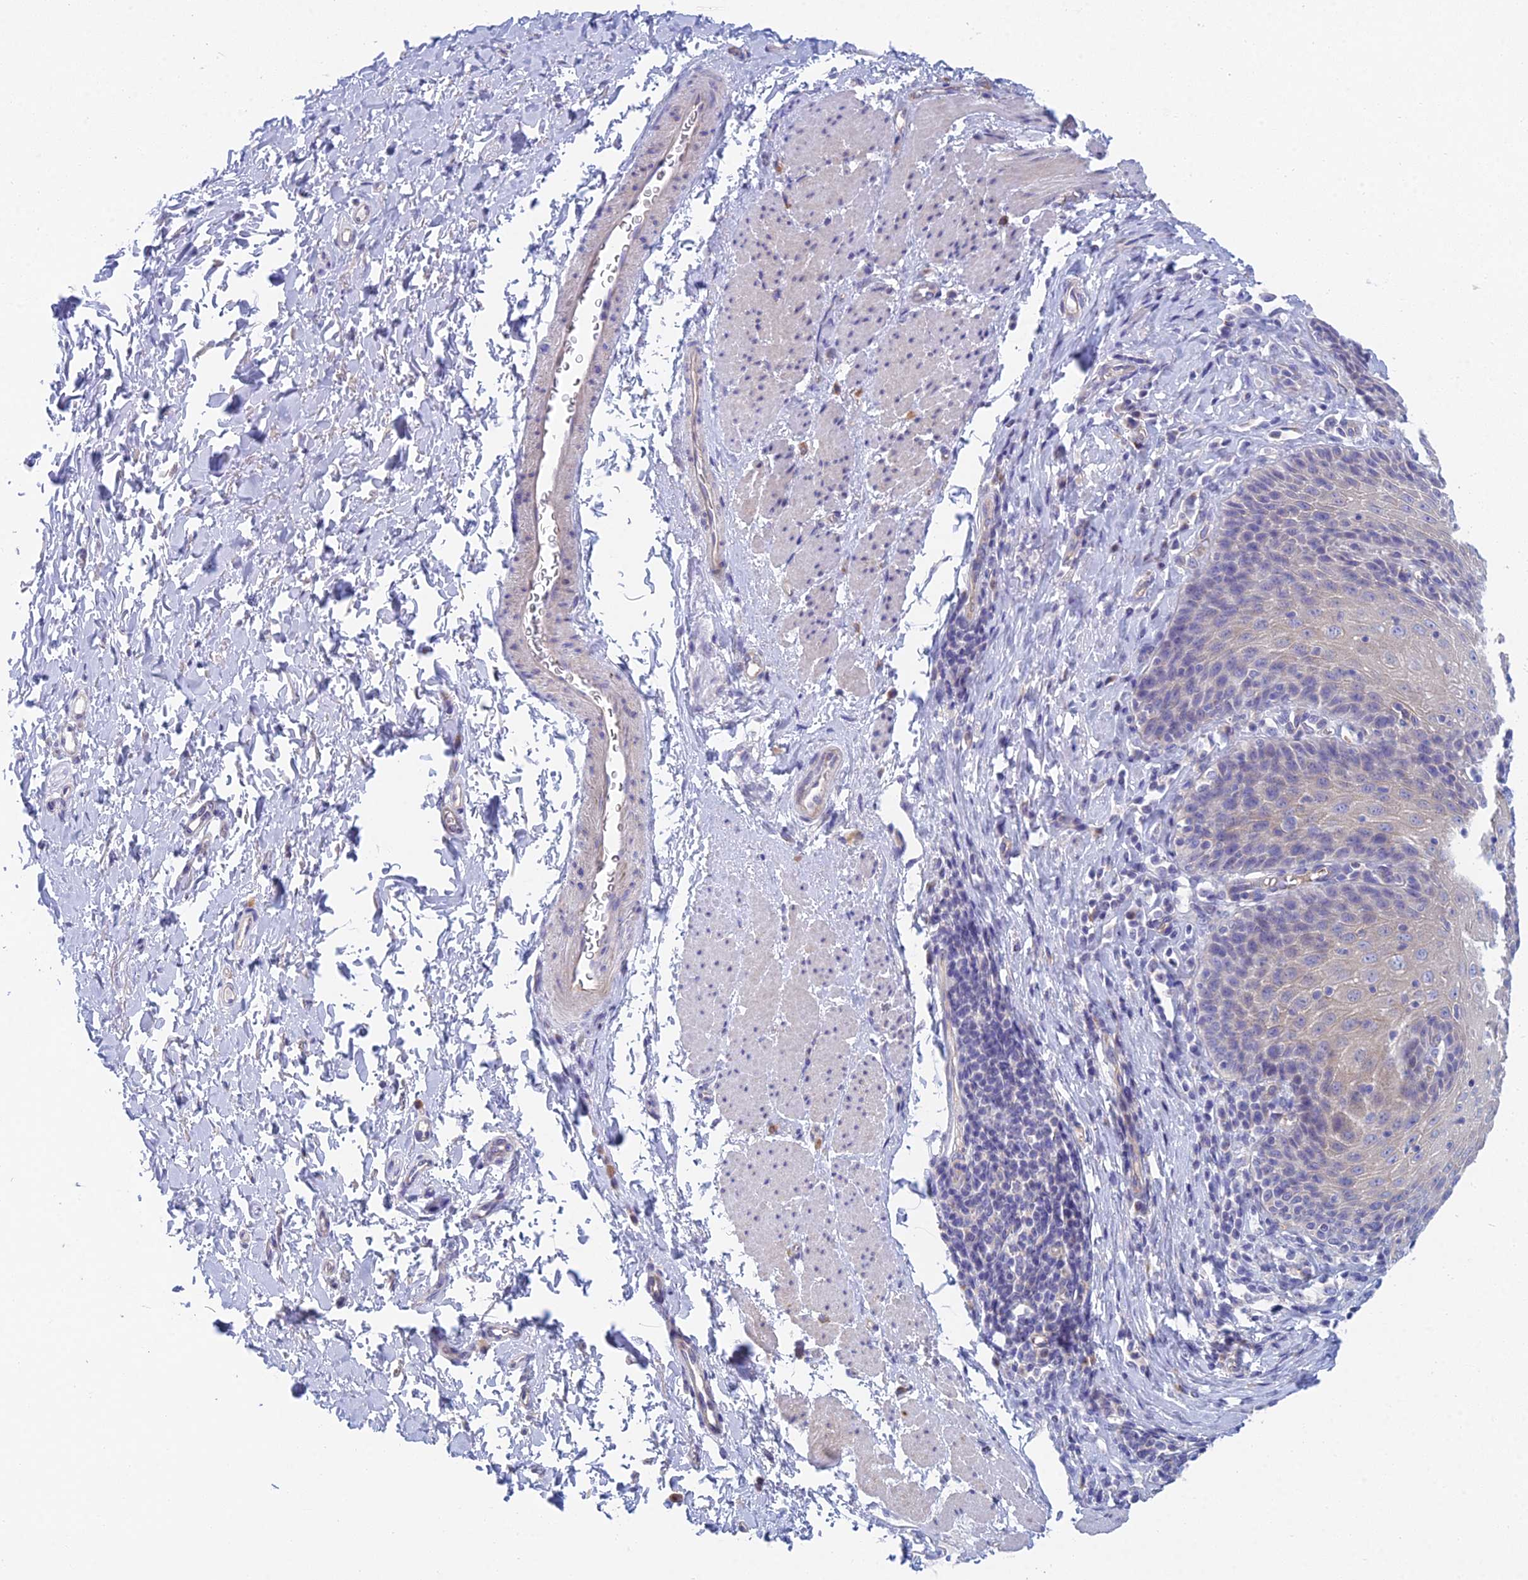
{"staining": {"intensity": "weak", "quantity": "<25%", "location": "cytoplasmic/membranous"}, "tissue": "esophagus", "cell_type": "Squamous epithelial cells", "image_type": "normal", "snomed": [{"axis": "morphology", "description": "Normal tissue, NOS"}, {"axis": "topography", "description": "Esophagus"}], "caption": "High power microscopy image of an immunohistochemistry (IHC) image of benign esophagus, revealing no significant positivity in squamous epithelial cells.", "gene": "ZNF564", "patient": {"sex": "female", "age": 61}}